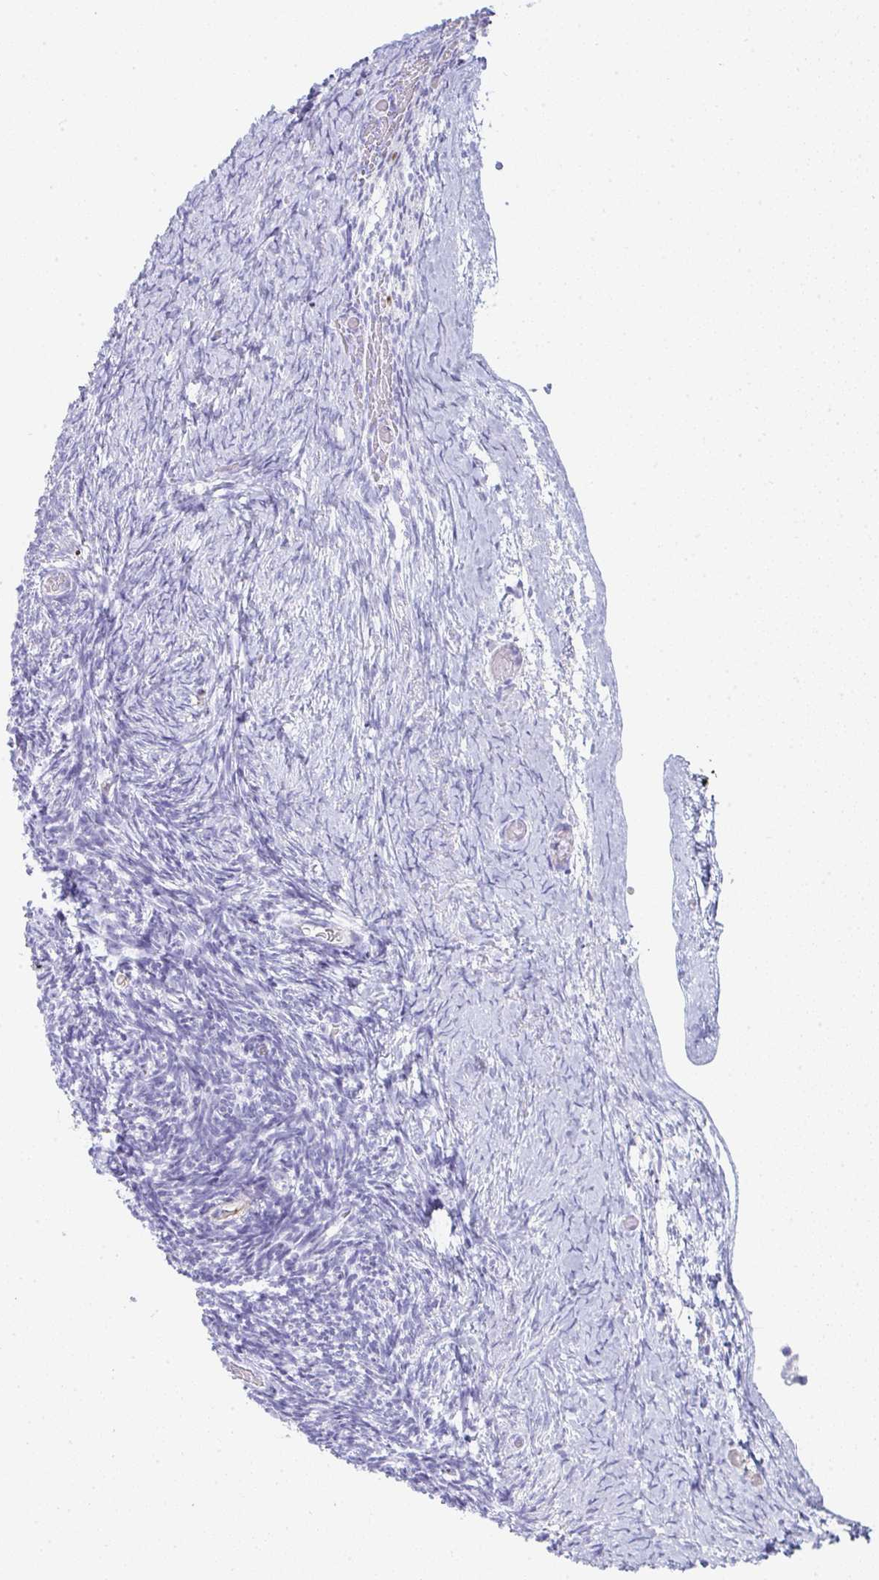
{"staining": {"intensity": "negative", "quantity": "none", "location": "none"}, "tissue": "ovary", "cell_type": "Follicle cells", "image_type": "normal", "snomed": [{"axis": "morphology", "description": "Normal tissue, NOS"}, {"axis": "topography", "description": "Ovary"}], "caption": "Follicle cells are negative for protein expression in unremarkable human ovary. (Stains: DAB immunohistochemistry (IHC) with hematoxylin counter stain, Microscopy: brightfield microscopy at high magnification).", "gene": "PRND", "patient": {"sex": "female", "age": 39}}